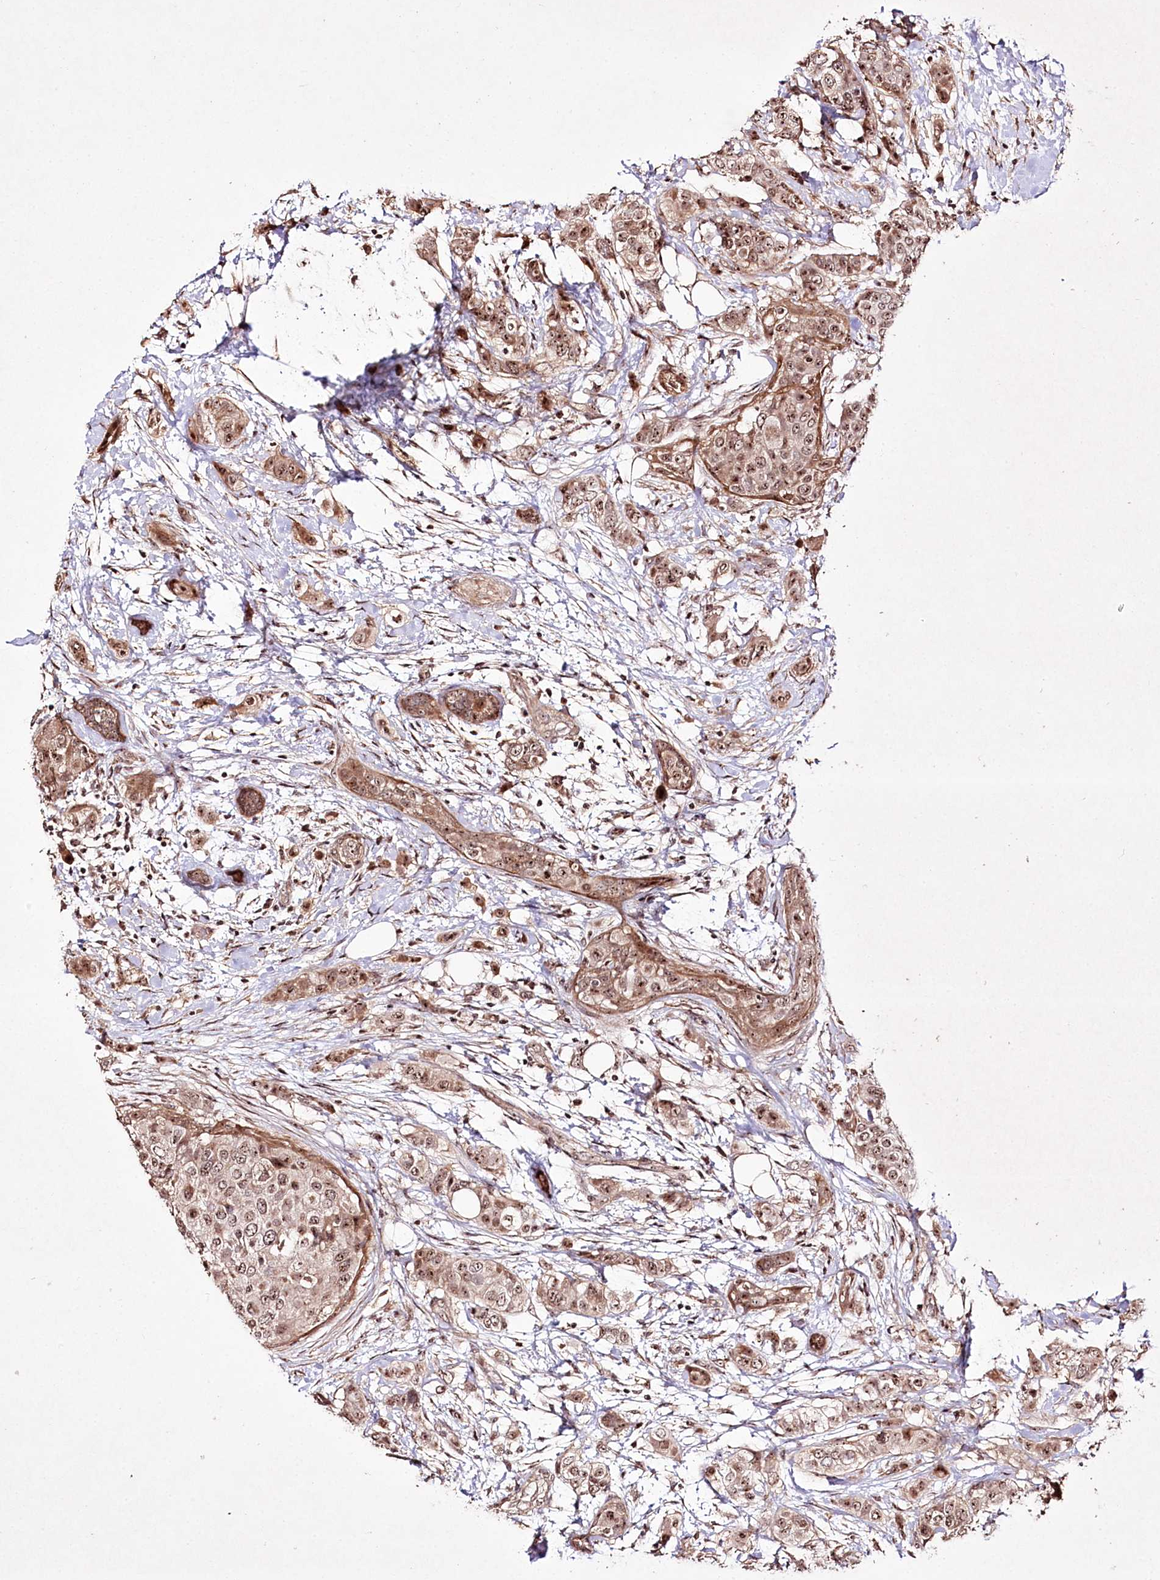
{"staining": {"intensity": "moderate", "quantity": ">75%", "location": "nuclear"}, "tissue": "breast cancer", "cell_type": "Tumor cells", "image_type": "cancer", "snomed": [{"axis": "morphology", "description": "Lobular carcinoma"}, {"axis": "topography", "description": "Breast"}], "caption": "Immunohistochemical staining of human breast cancer shows medium levels of moderate nuclear positivity in approximately >75% of tumor cells.", "gene": "CCDC59", "patient": {"sex": "female", "age": 51}}